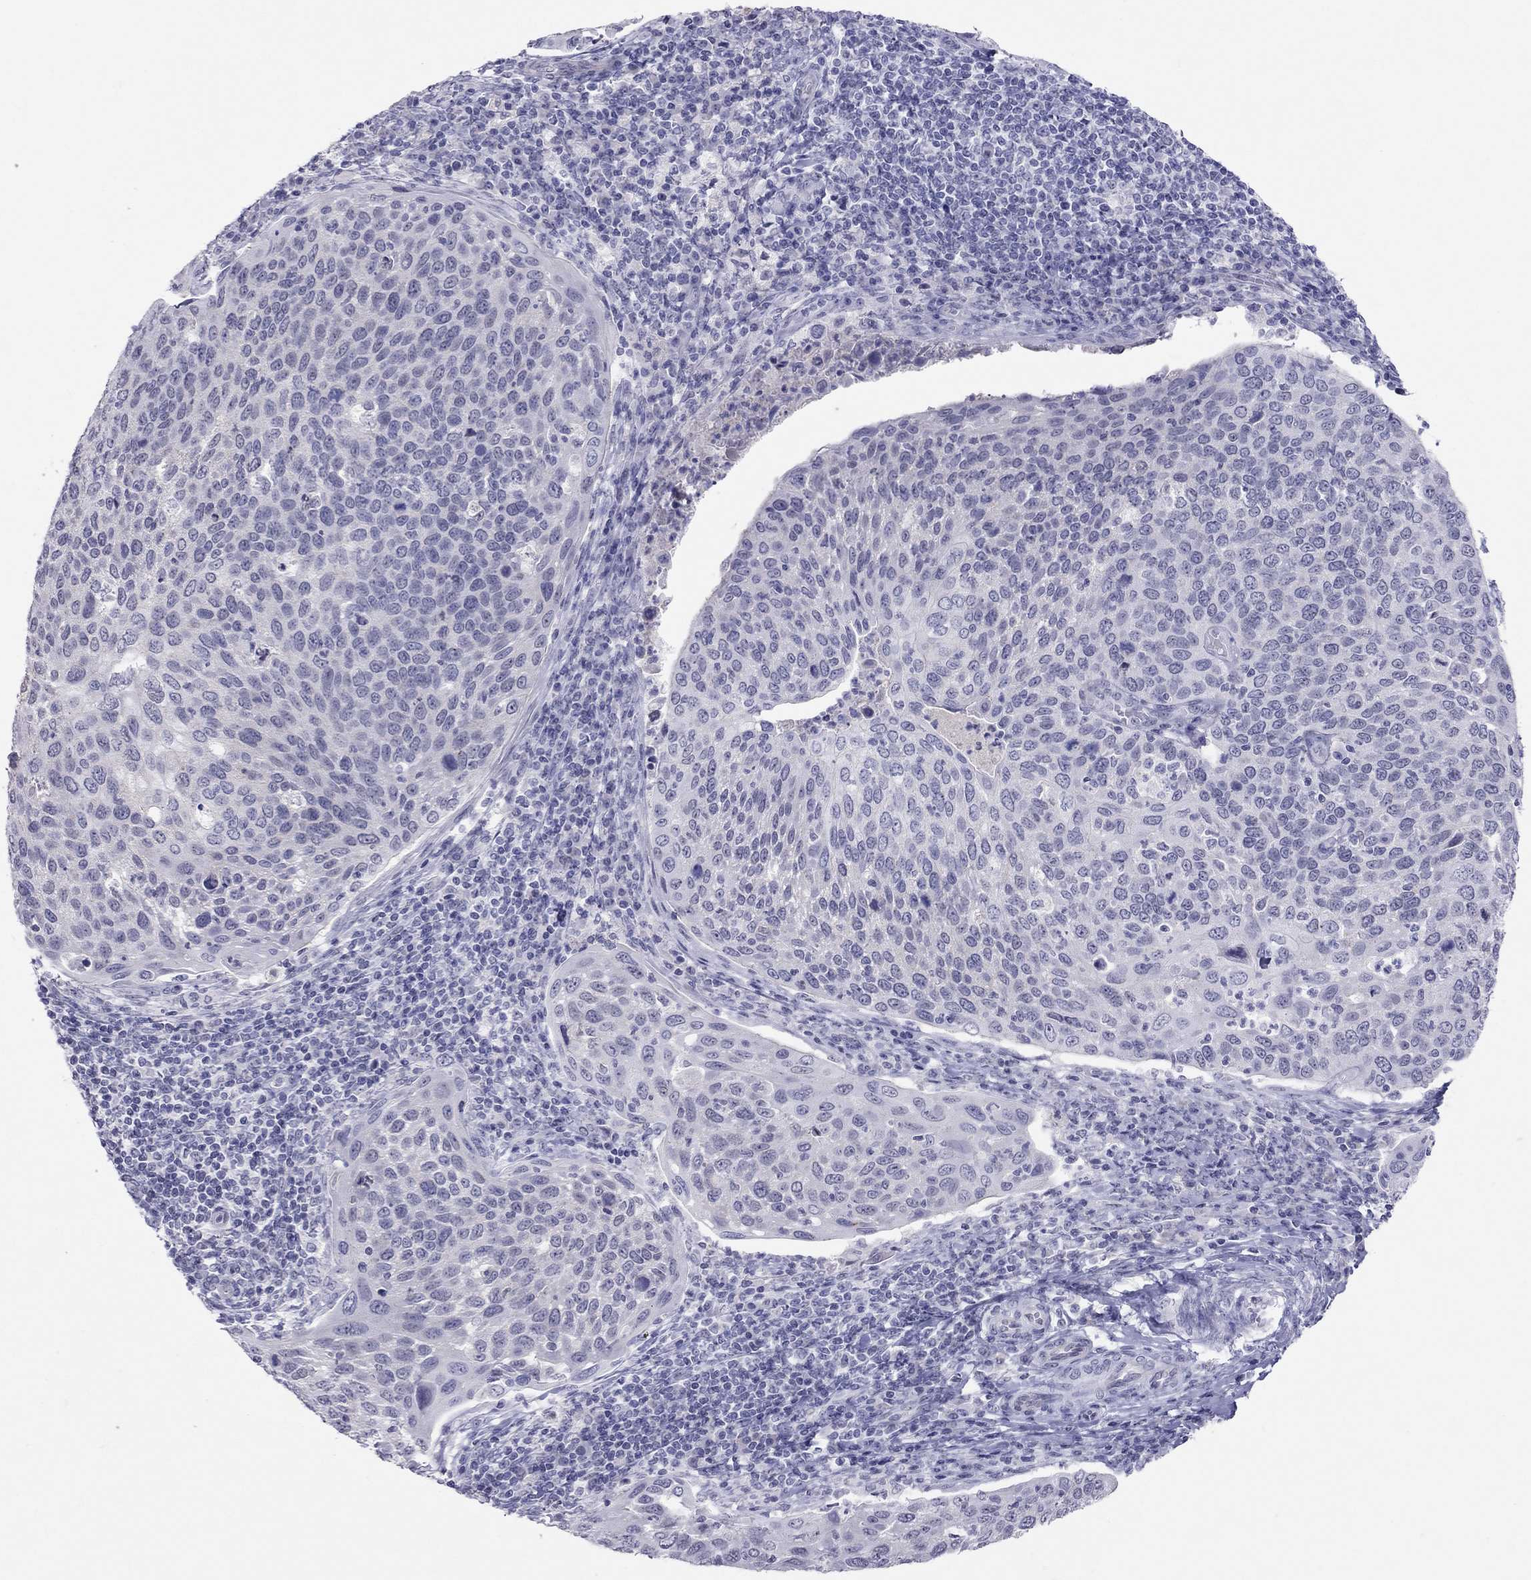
{"staining": {"intensity": "negative", "quantity": "none", "location": "none"}, "tissue": "cervical cancer", "cell_type": "Tumor cells", "image_type": "cancer", "snomed": [{"axis": "morphology", "description": "Squamous cell carcinoma, NOS"}, {"axis": "topography", "description": "Cervix"}], "caption": "Immunohistochemistry (IHC) micrograph of cervical cancer stained for a protein (brown), which displays no expression in tumor cells. Nuclei are stained in blue.", "gene": "JHY", "patient": {"sex": "female", "age": 54}}